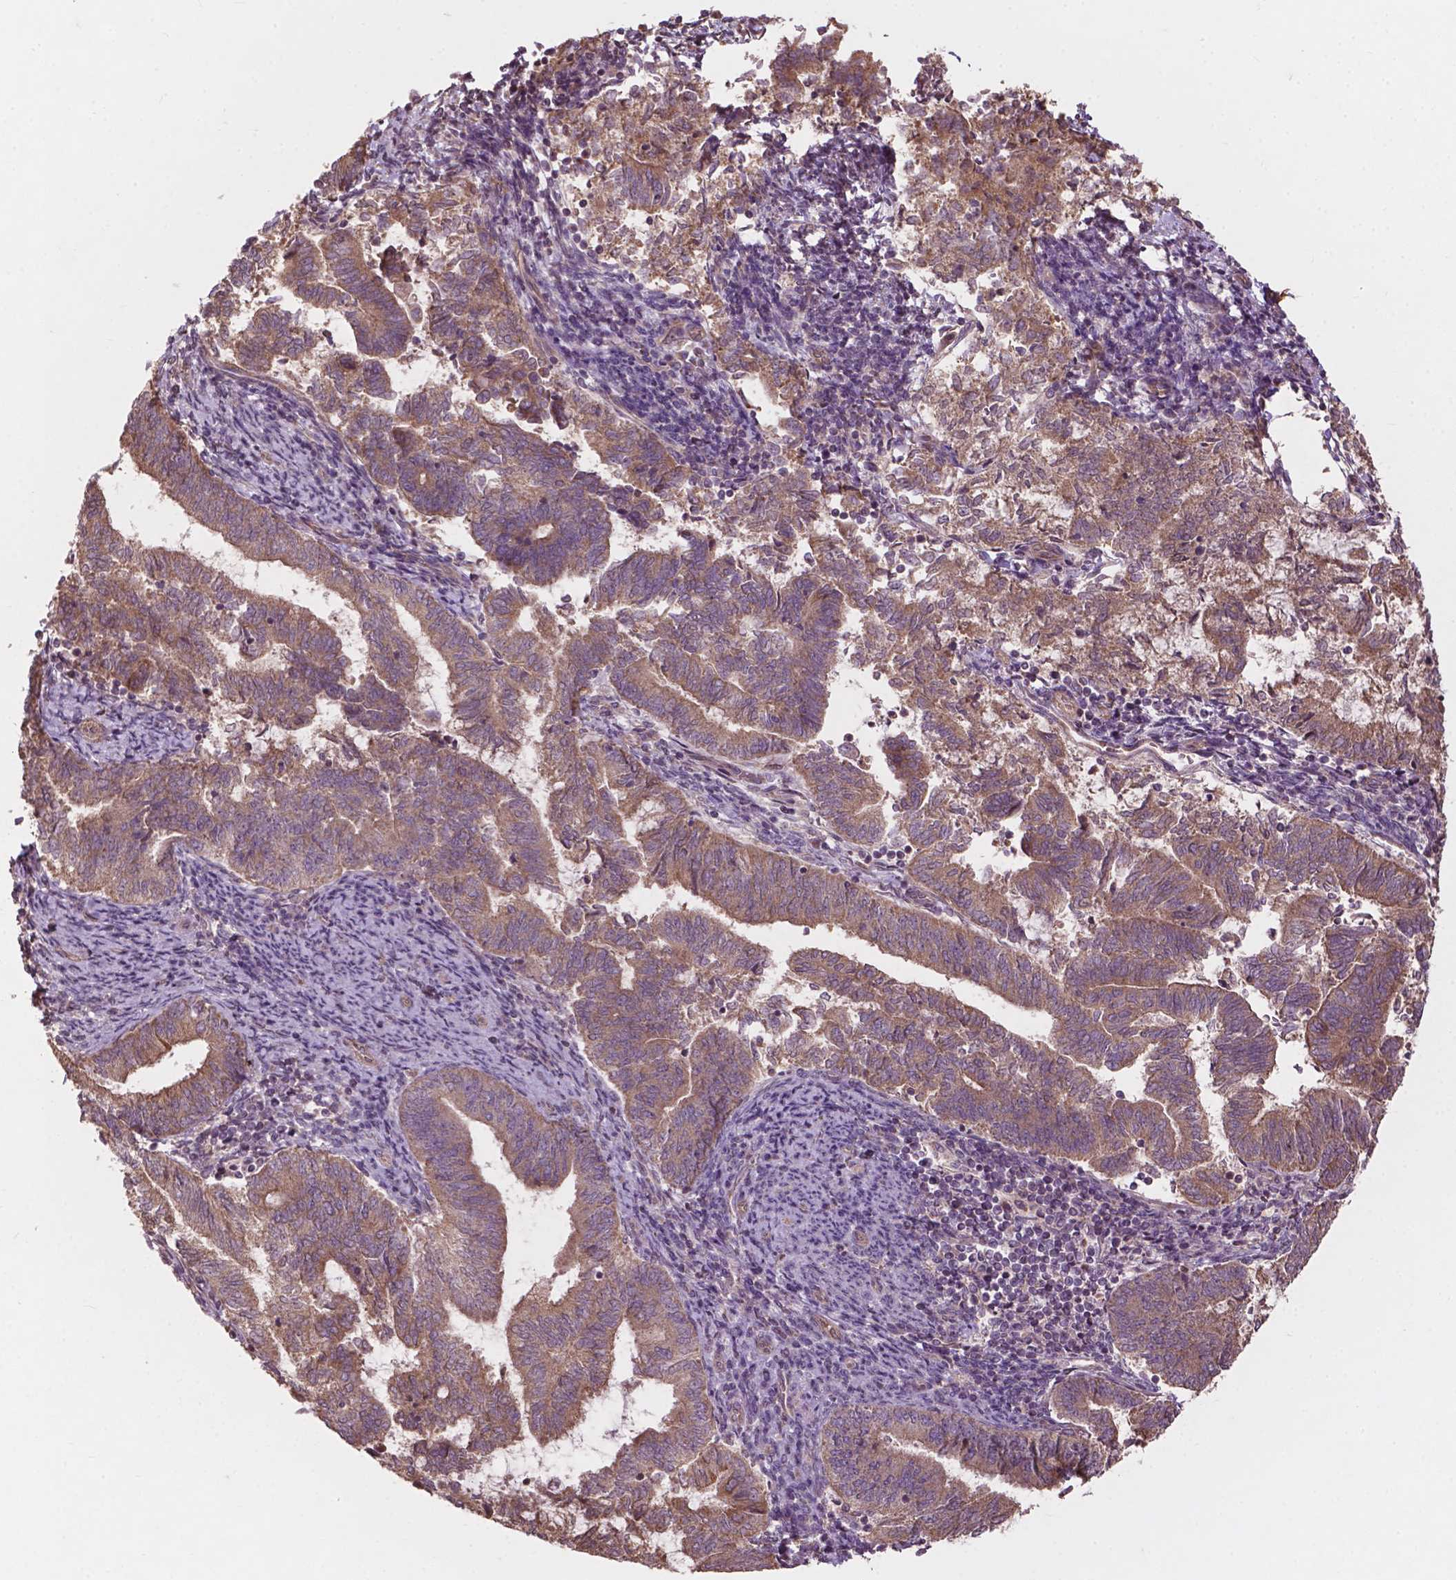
{"staining": {"intensity": "moderate", "quantity": ">75%", "location": "cytoplasmic/membranous"}, "tissue": "endometrial cancer", "cell_type": "Tumor cells", "image_type": "cancer", "snomed": [{"axis": "morphology", "description": "Adenocarcinoma, NOS"}, {"axis": "topography", "description": "Endometrium"}], "caption": "Brown immunohistochemical staining in endometrial cancer shows moderate cytoplasmic/membranous expression in approximately >75% of tumor cells. (Brightfield microscopy of DAB IHC at high magnification).", "gene": "CDC42BPA", "patient": {"sex": "female", "age": 65}}